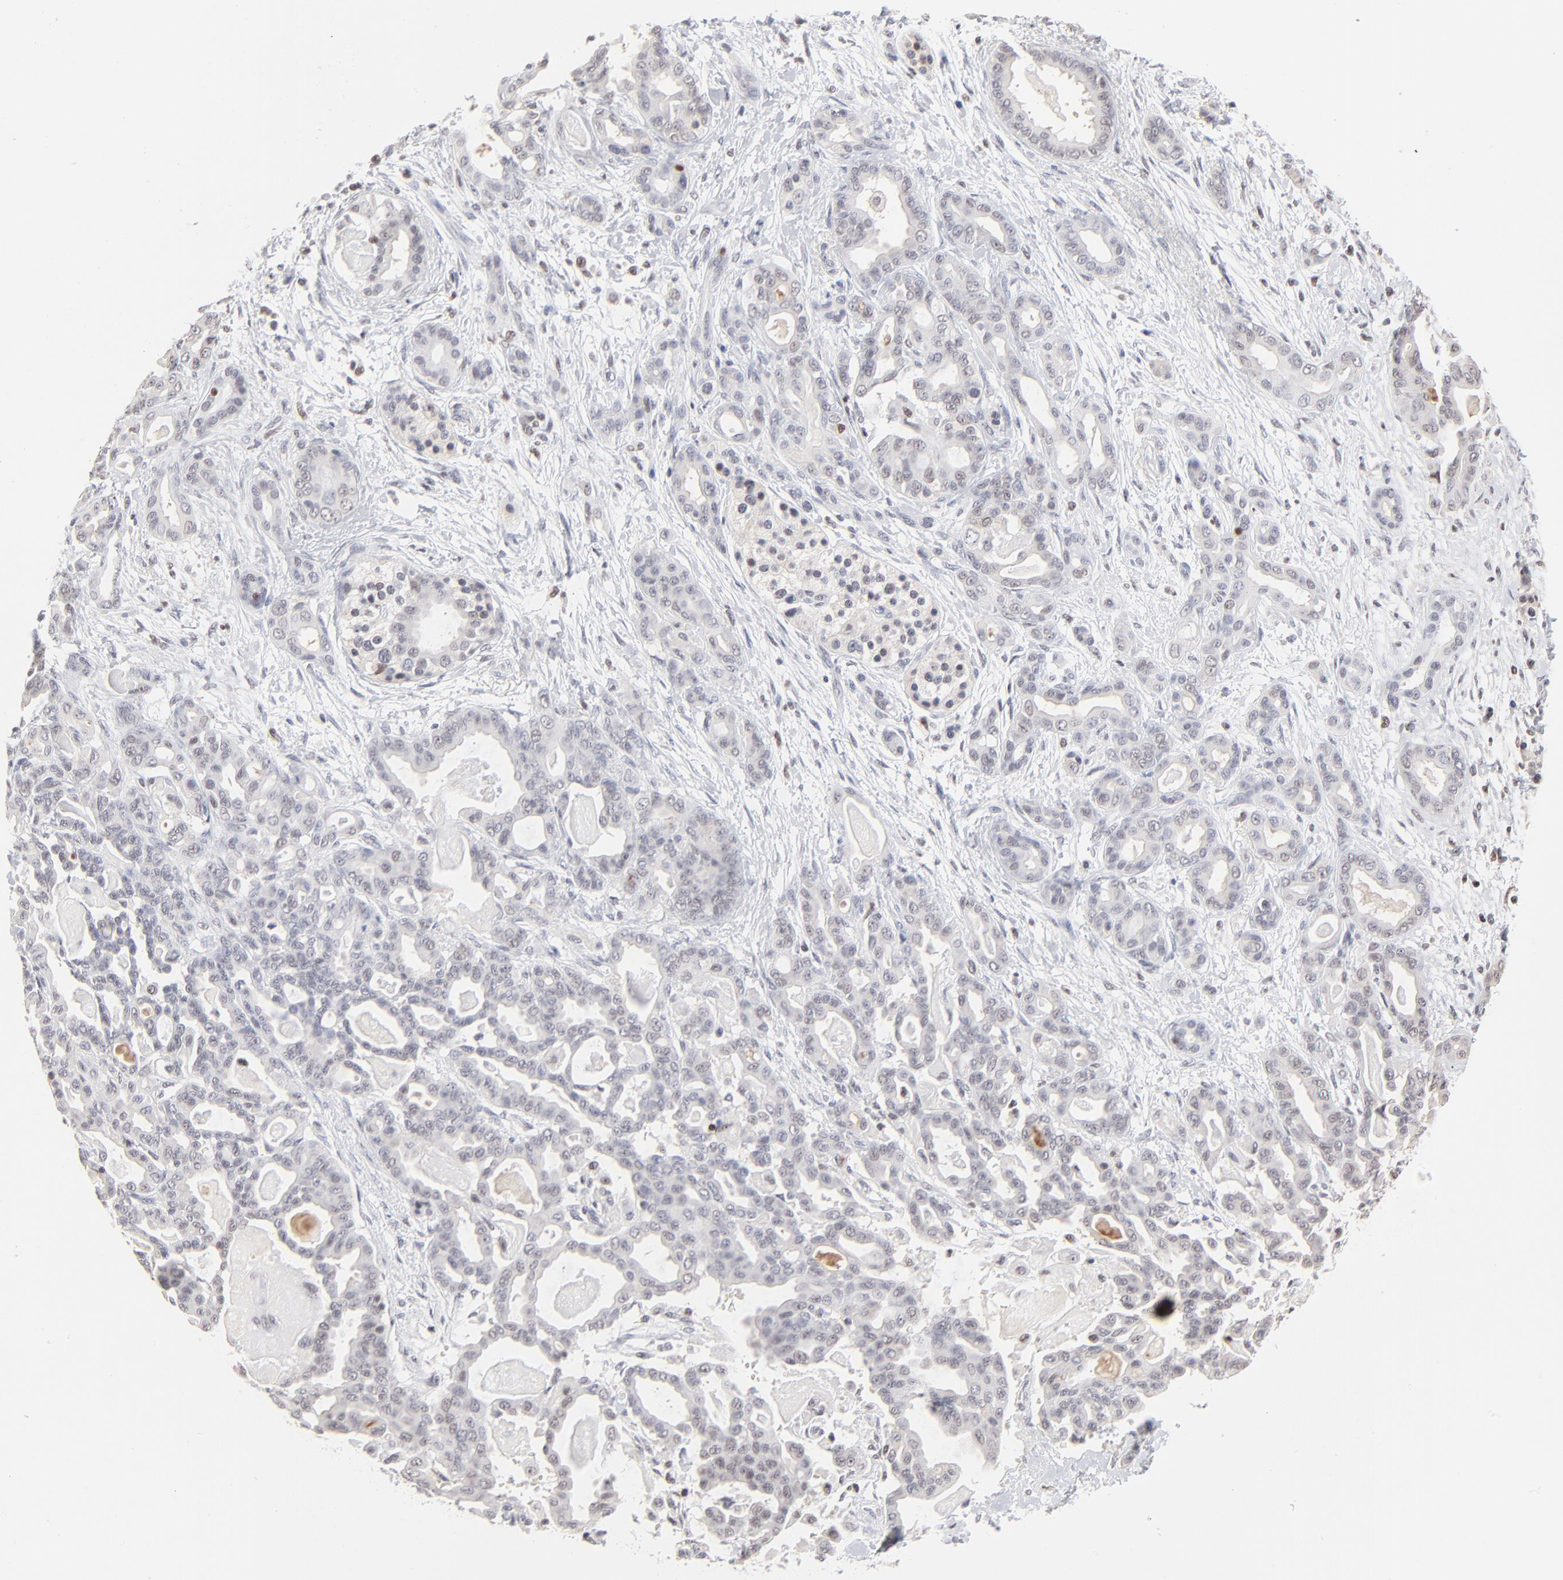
{"staining": {"intensity": "negative", "quantity": "none", "location": "none"}, "tissue": "pancreatic cancer", "cell_type": "Tumor cells", "image_type": "cancer", "snomed": [{"axis": "morphology", "description": "Adenocarcinoma, NOS"}, {"axis": "topography", "description": "Pancreas"}], "caption": "This is an IHC photomicrograph of pancreatic cancer. There is no positivity in tumor cells.", "gene": "MAX", "patient": {"sex": "male", "age": 63}}